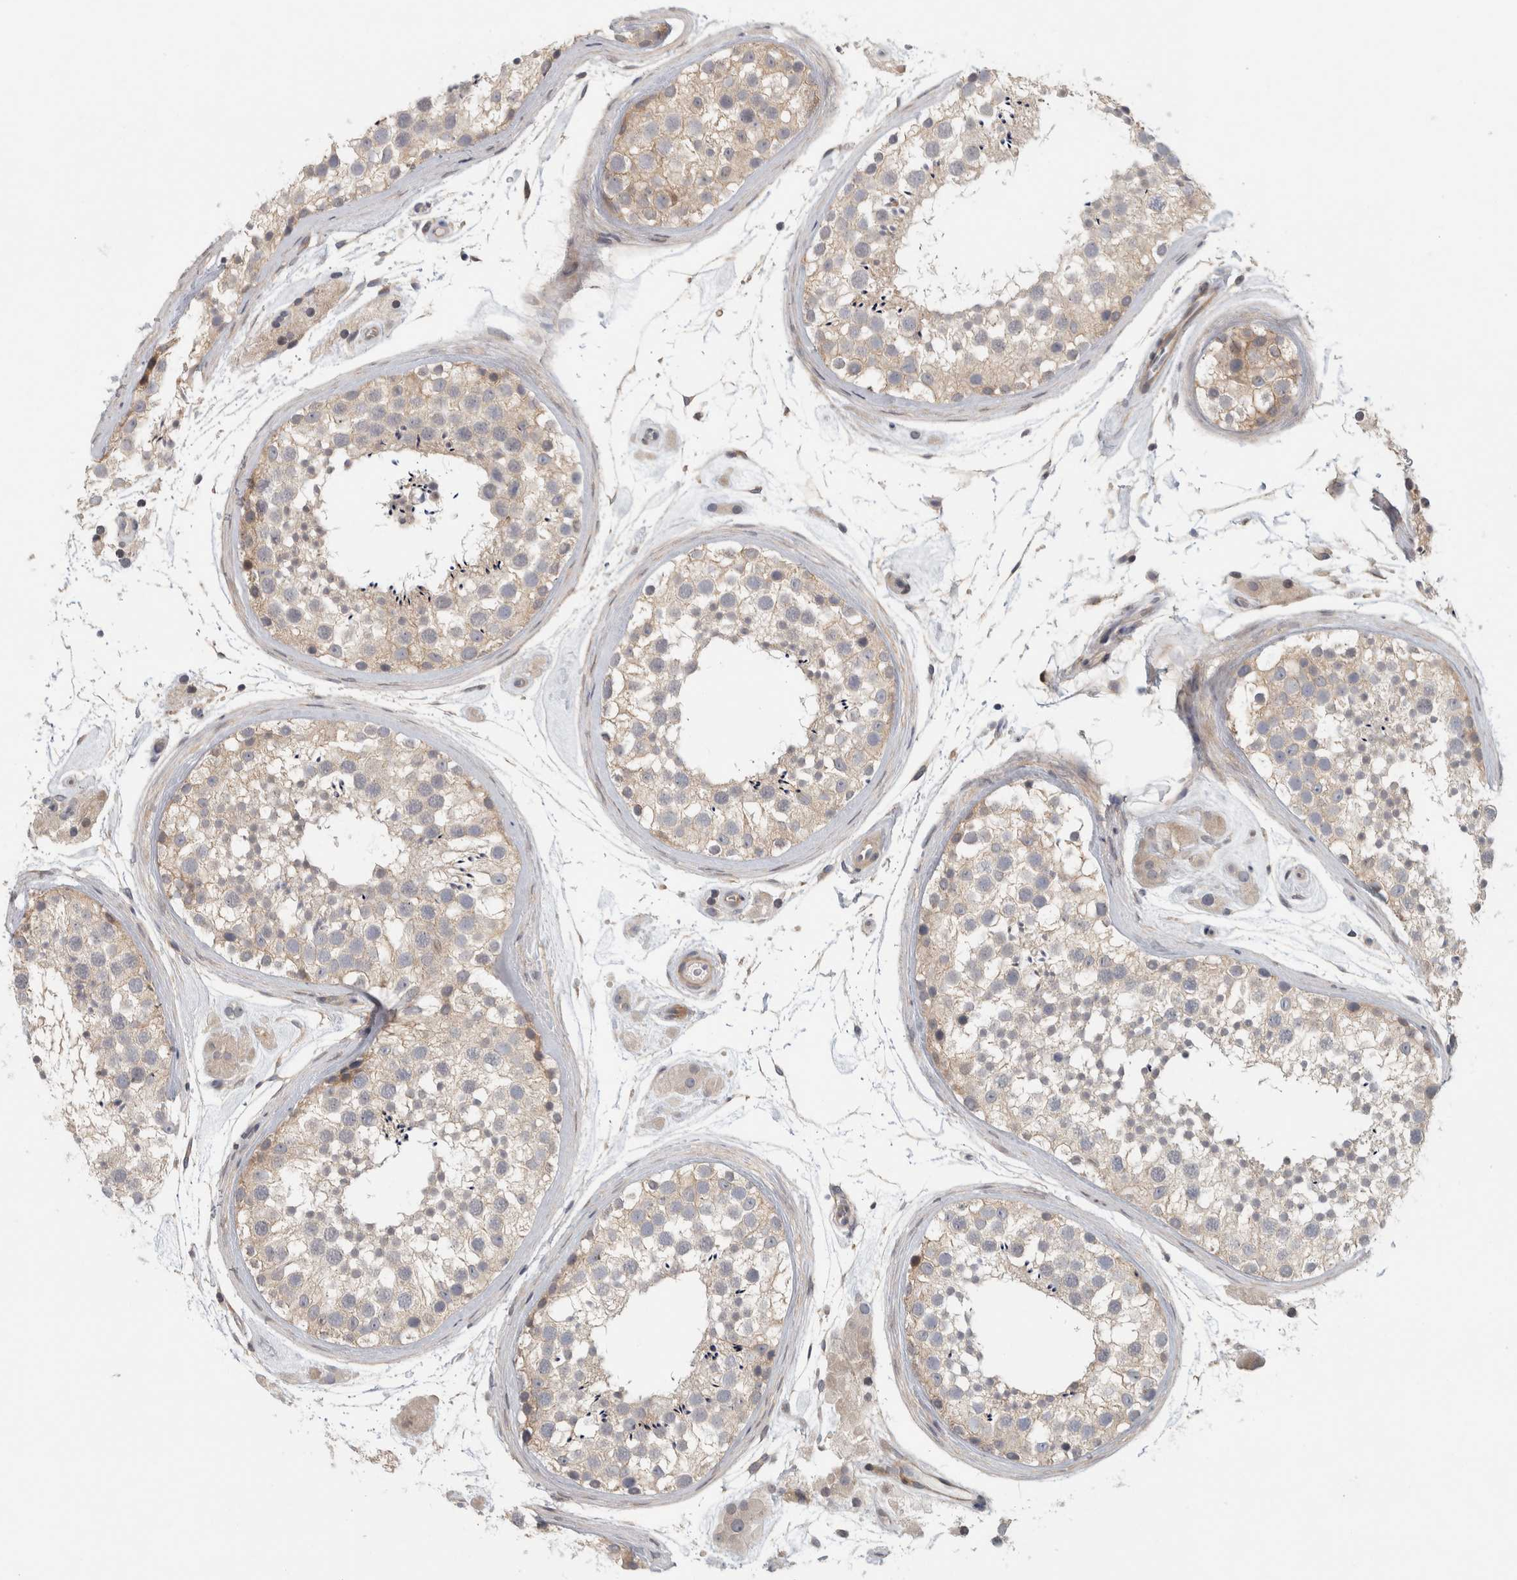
{"staining": {"intensity": "weak", "quantity": "<25%", "location": "cytoplasmic/membranous"}, "tissue": "testis", "cell_type": "Cells in seminiferous ducts", "image_type": "normal", "snomed": [{"axis": "morphology", "description": "Normal tissue, NOS"}, {"axis": "topography", "description": "Testis"}], "caption": "This photomicrograph is of unremarkable testis stained with immunohistochemistry to label a protein in brown with the nuclei are counter-stained blue. There is no staining in cells in seminiferous ducts. (DAB immunohistochemistry (IHC) with hematoxylin counter stain).", "gene": "ZNF804B", "patient": {"sex": "male", "age": 46}}